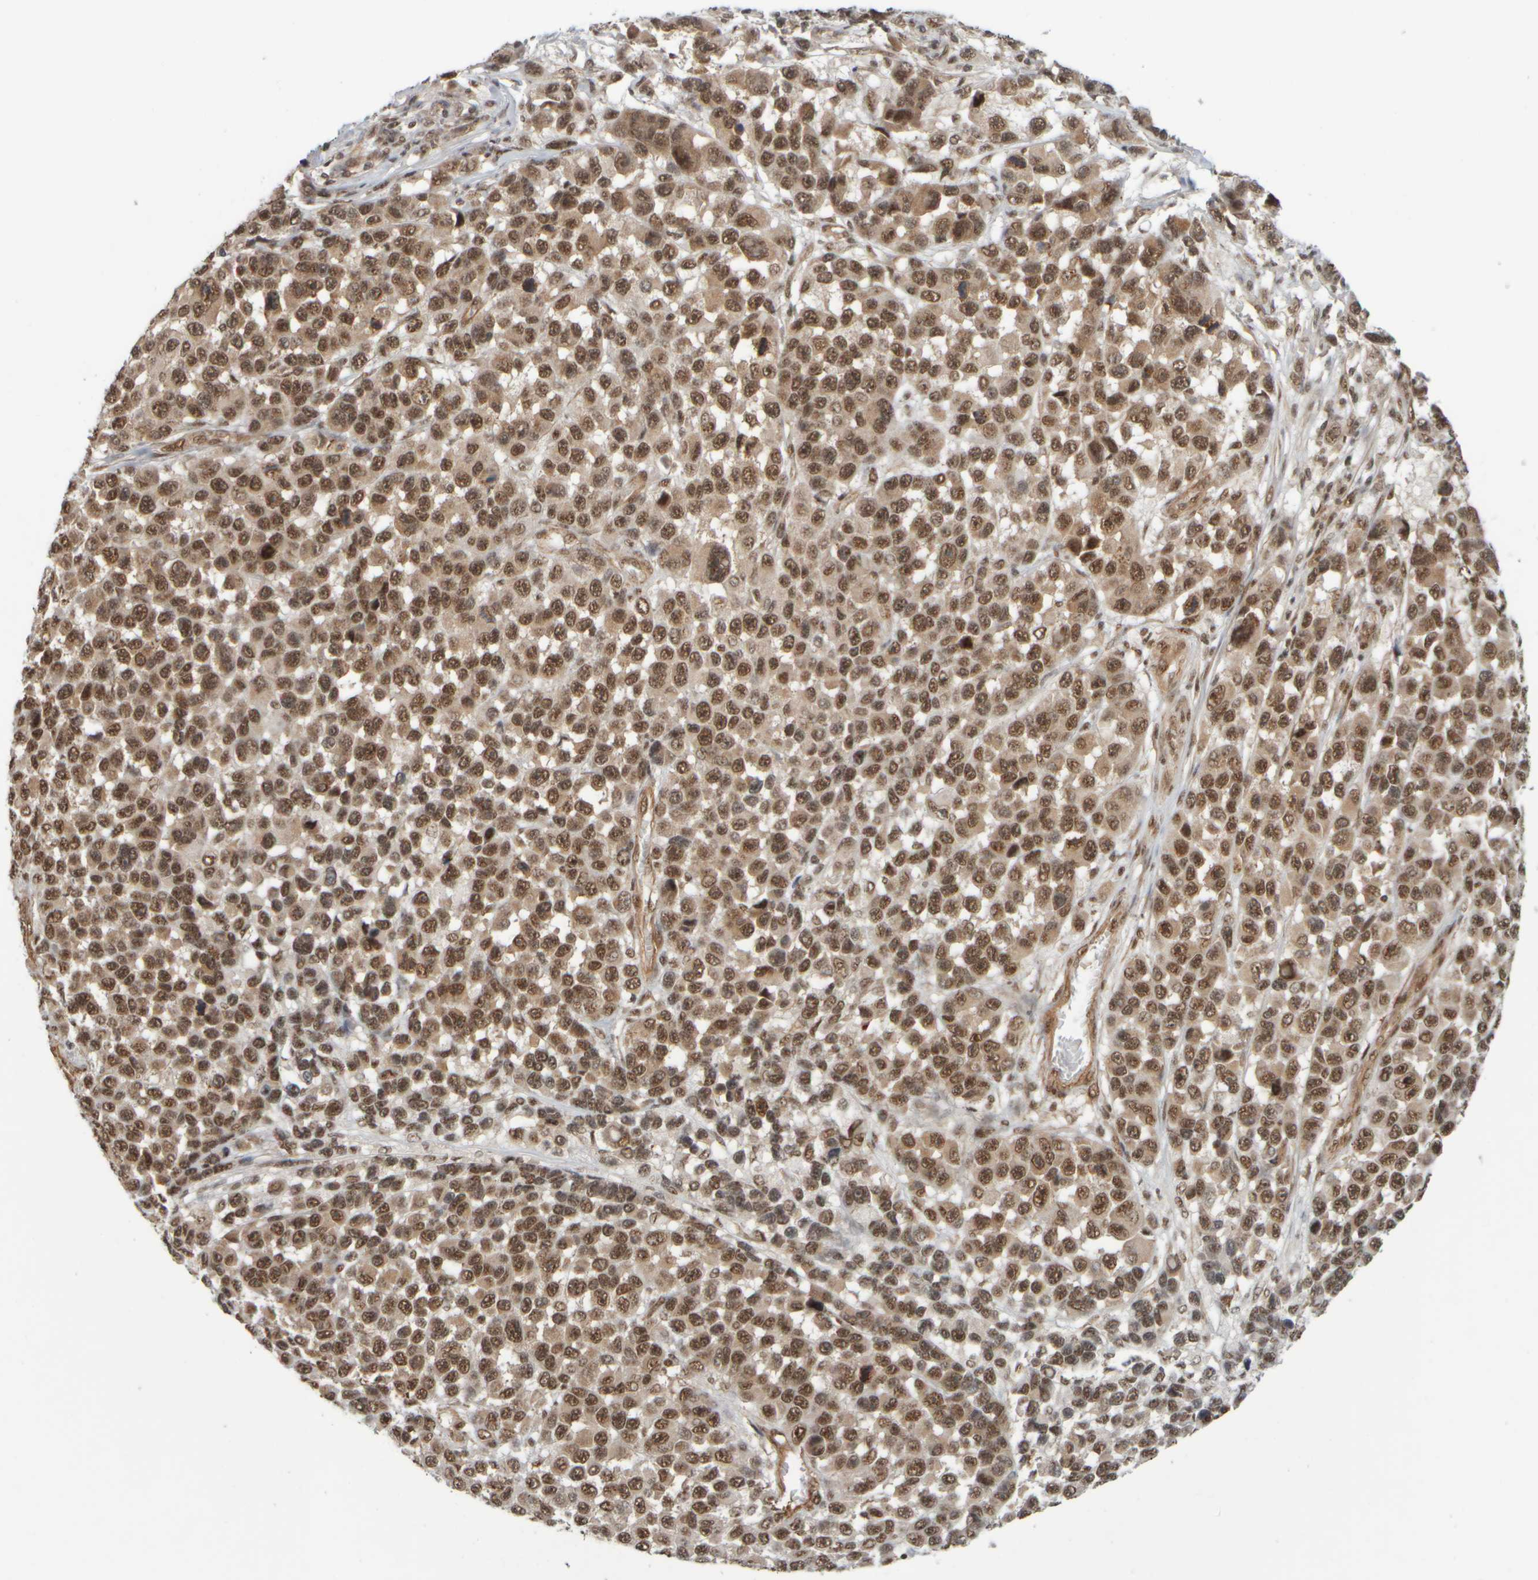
{"staining": {"intensity": "moderate", "quantity": ">75%", "location": "cytoplasmic/membranous,nuclear"}, "tissue": "melanoma", "cell_type": "Tumor cells", "image_type": "cancer", "snomed": [{"axis": "morphology", "description": "Malignant melanoma, NOS"}, {"axis": "topography", "description": "Skin"}], "caption": "There is medium levels of moderate cytoplasmic/membranous and nuclear expression in tumor cells of malignant melanoma, as demonstrated by immunohistochemical staining (brown color).", "gene": "SYNRG", "patient": {"sex": "male", "age": 53}}